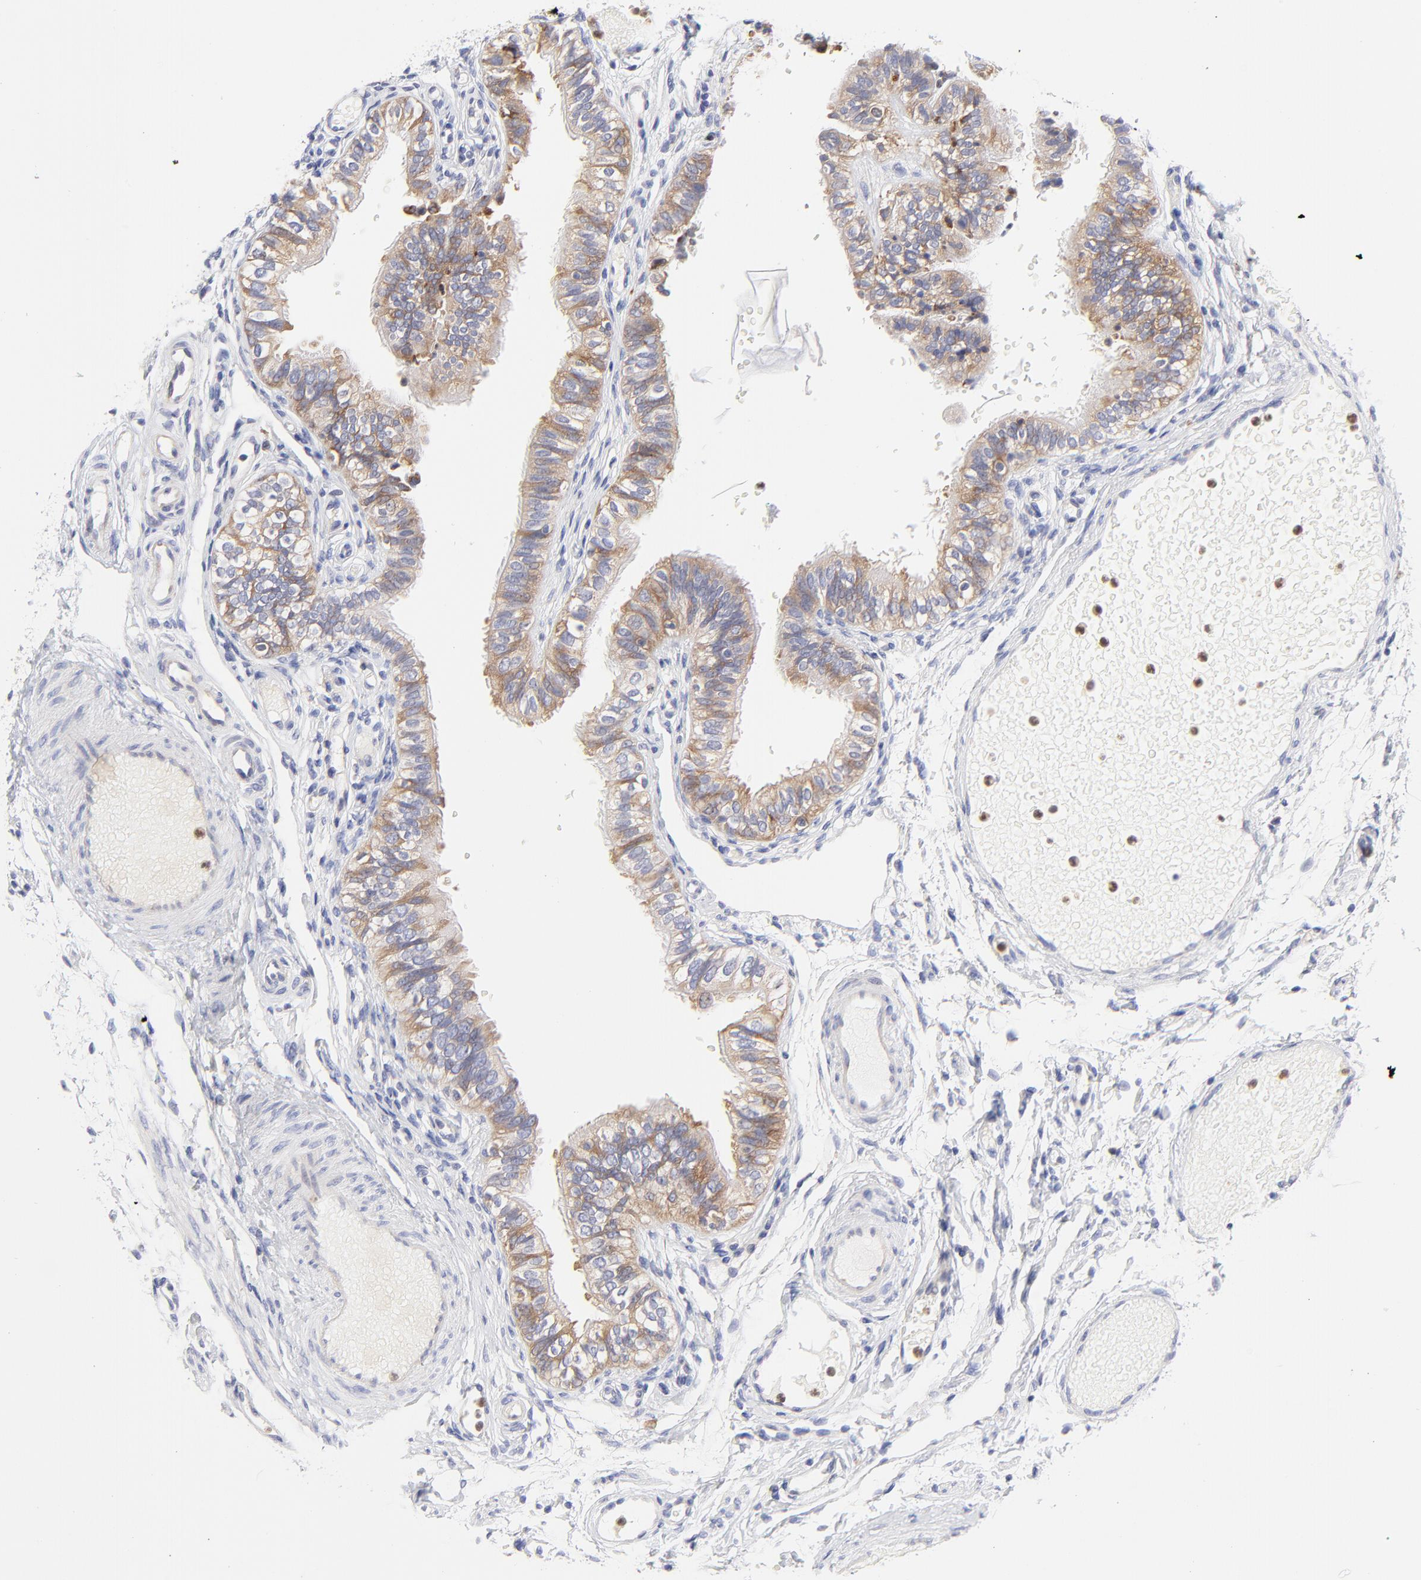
{"staining": {"intensity": "moderate", "quantity": ">75%", "location": "cytoplasmic/membranous"}, "tissue": "fallopian tube", "cell_type": "Glandular cells", "image_type": "normal", "snomed": [{"axis": "morphology", "description": "Normal tissue, NOS"}, {"axis": "morphology", "description": "Dermoid, NOS"}, {"axis": "topography", "description": "Fallopian tube"}], "caption": "Immunohistochemistry (IHC) image of benign fallopian tube: human fallopian tube stained using immunohistochemistry demonstrates medium levels of moderate protein expression localized specifically in the cytoplasmic/membranous of glandular cells, appearing as a cytoplasmic/membranous brown color.", "gene": "MOSPD2", "patient": {"sex": "female", "age": 33}}